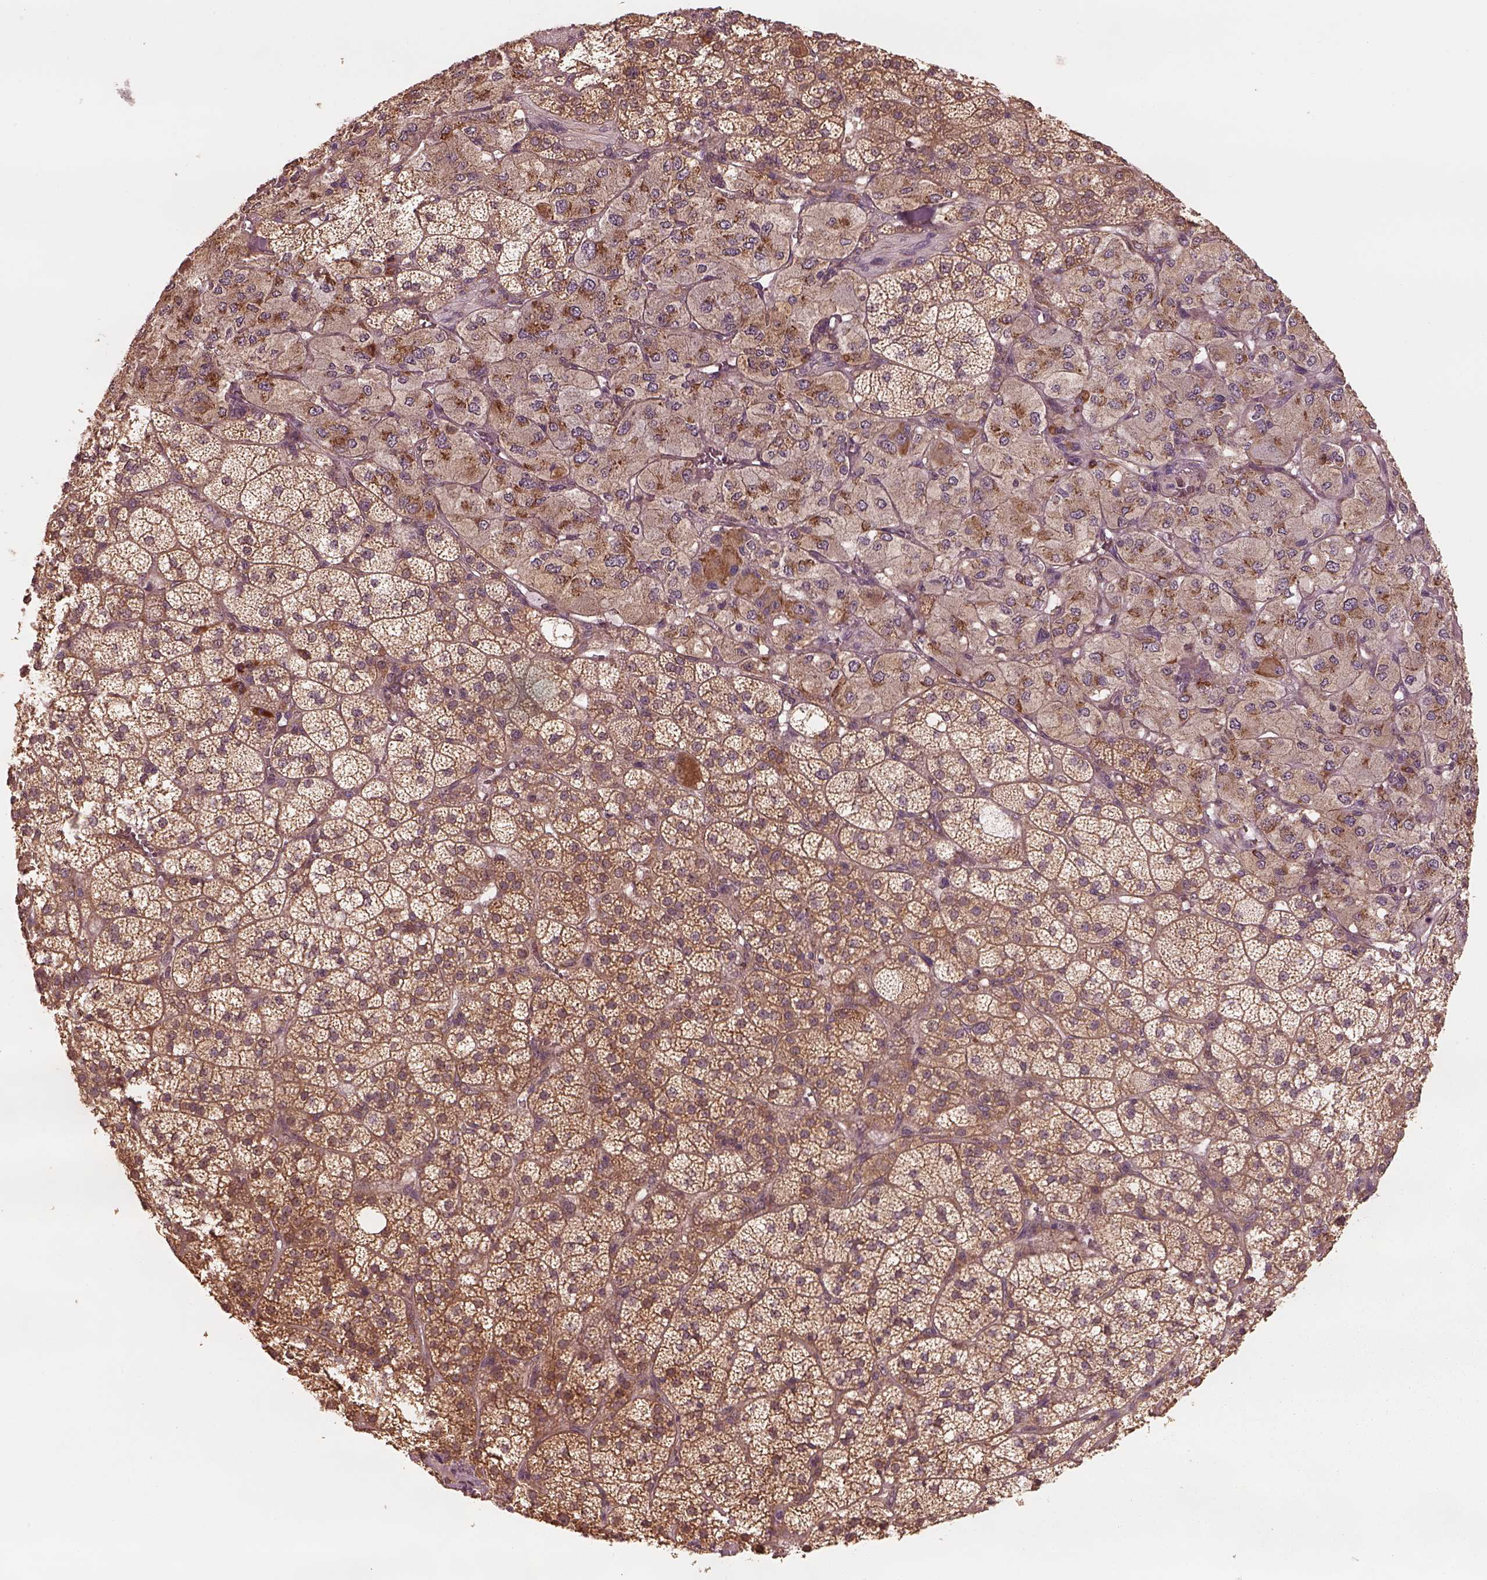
{"staining": {"intensity": "moderate", "quantity": ">75%", "location": "cytoplasmic/membranous"}, "tissue": "adrenal gland", "cell_type": "Glandular cells", "image_type": "normal", "snomed": [{"axis": "morphology", "description": "Normal tissue, NOS"}, {"axis": "topography", "description": "Adrenal gland"}], "caption": "A micrograph of human adrenal gland stained for a protein shows moderate cytoplasmic/membranous brown staining in glandular cells. The staining is performed using DAB brown chromogen to label protein expression. The nuclei are counter-stained blue using hematoxylin.", "gene": "RPS5", "patient": {"sex": "female", "age": 60}}